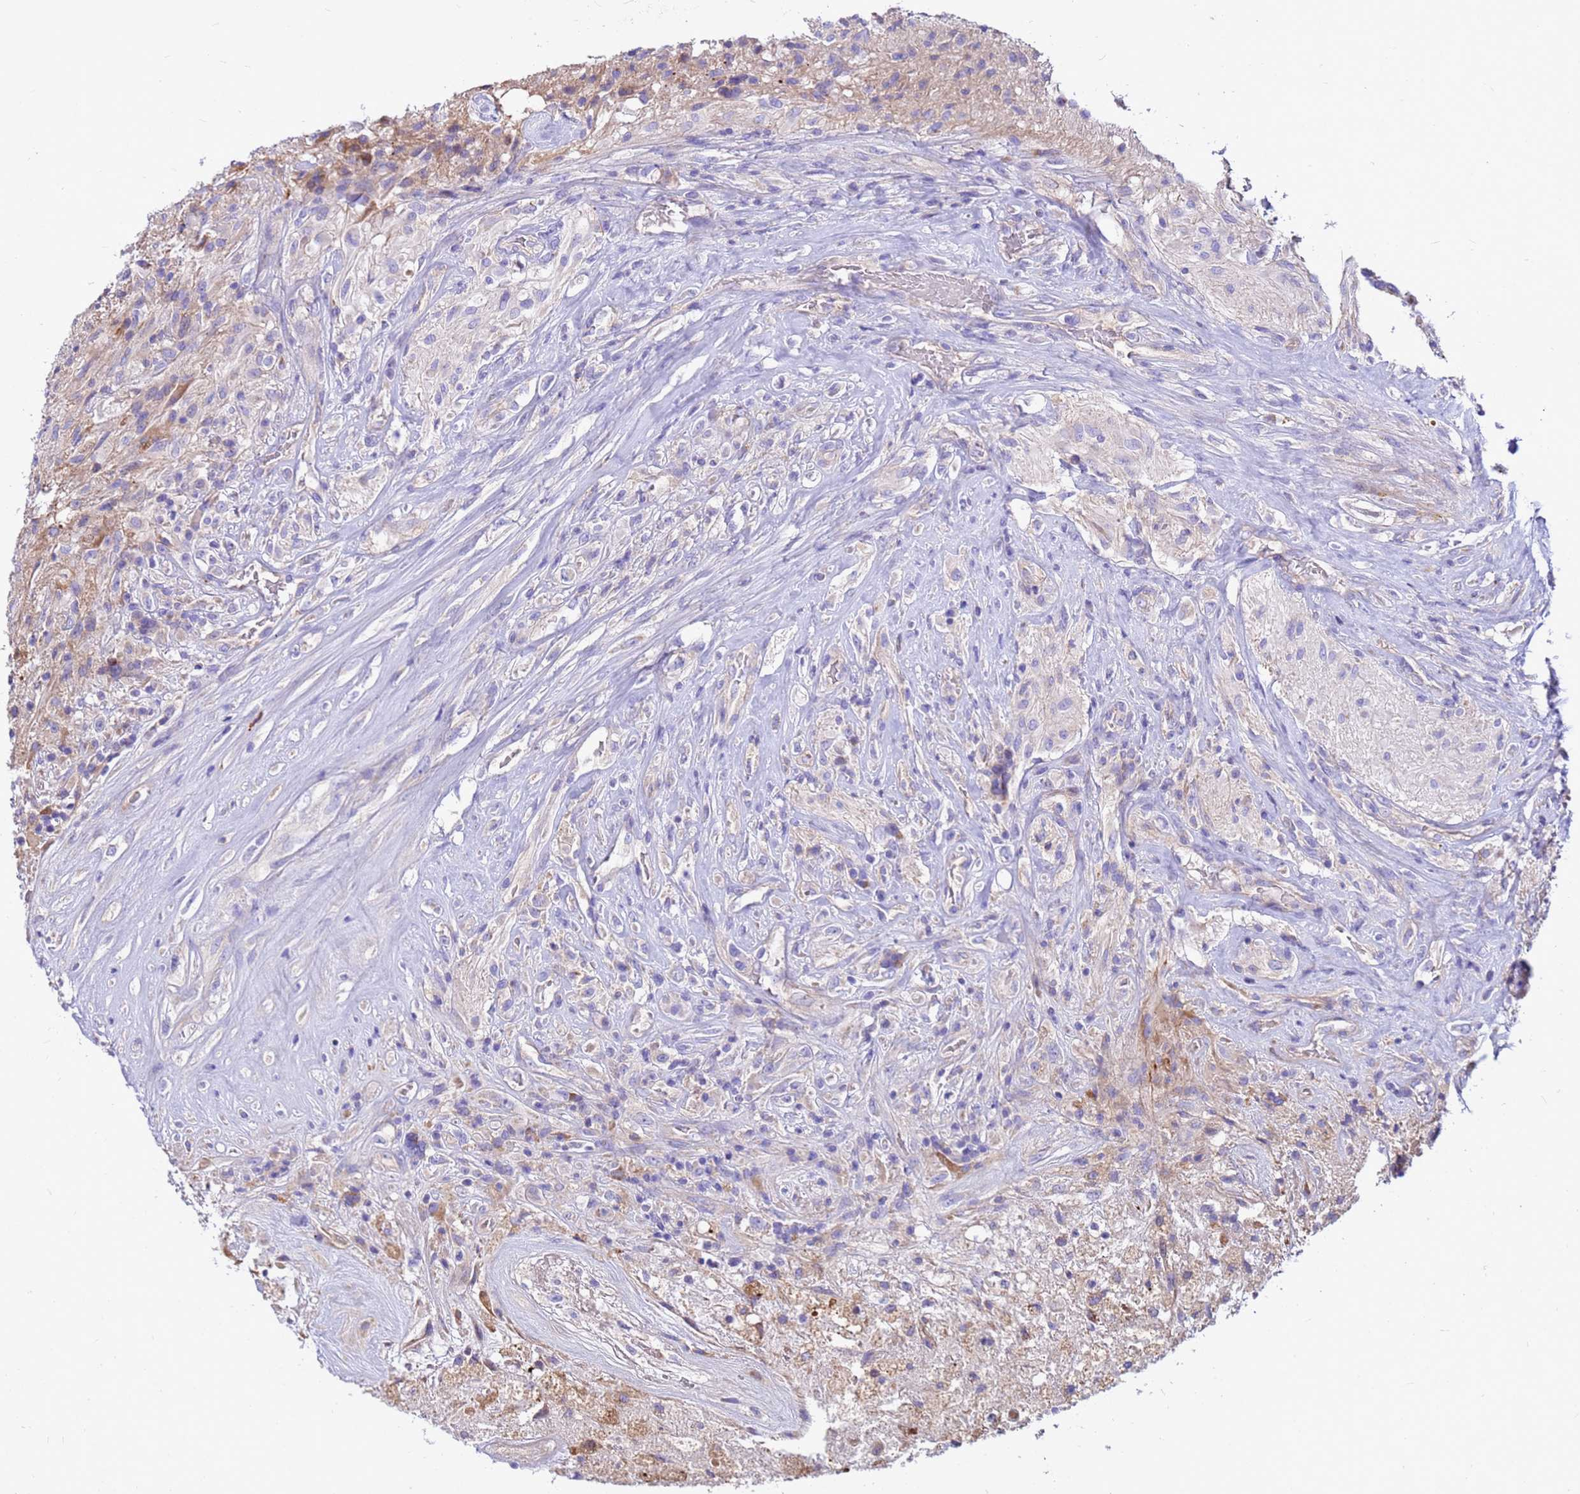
{"staining": {"intensity": "negative", "quantity": "none", "location": "none"}, "tissue": "glioma", "cell_type": "Tumor cells", "image_type": "cancer", "snomed": [{"axis": "morphology", "description": "Glioma, malignant, High grade"}, {"axis": "topography", "description": "Brain"}], "caption": "Immunohistochemical staining of malignant high-grade glioma demonstrates no significant positivity in tumor cells. The staining is performed using DAB (3,3'-diaminobenzidine) brown chromogen with nuclei counter-stained in using hematoxylin.", "gene": "CRHBP", "patient": {"sex": "male", "age": 56}}